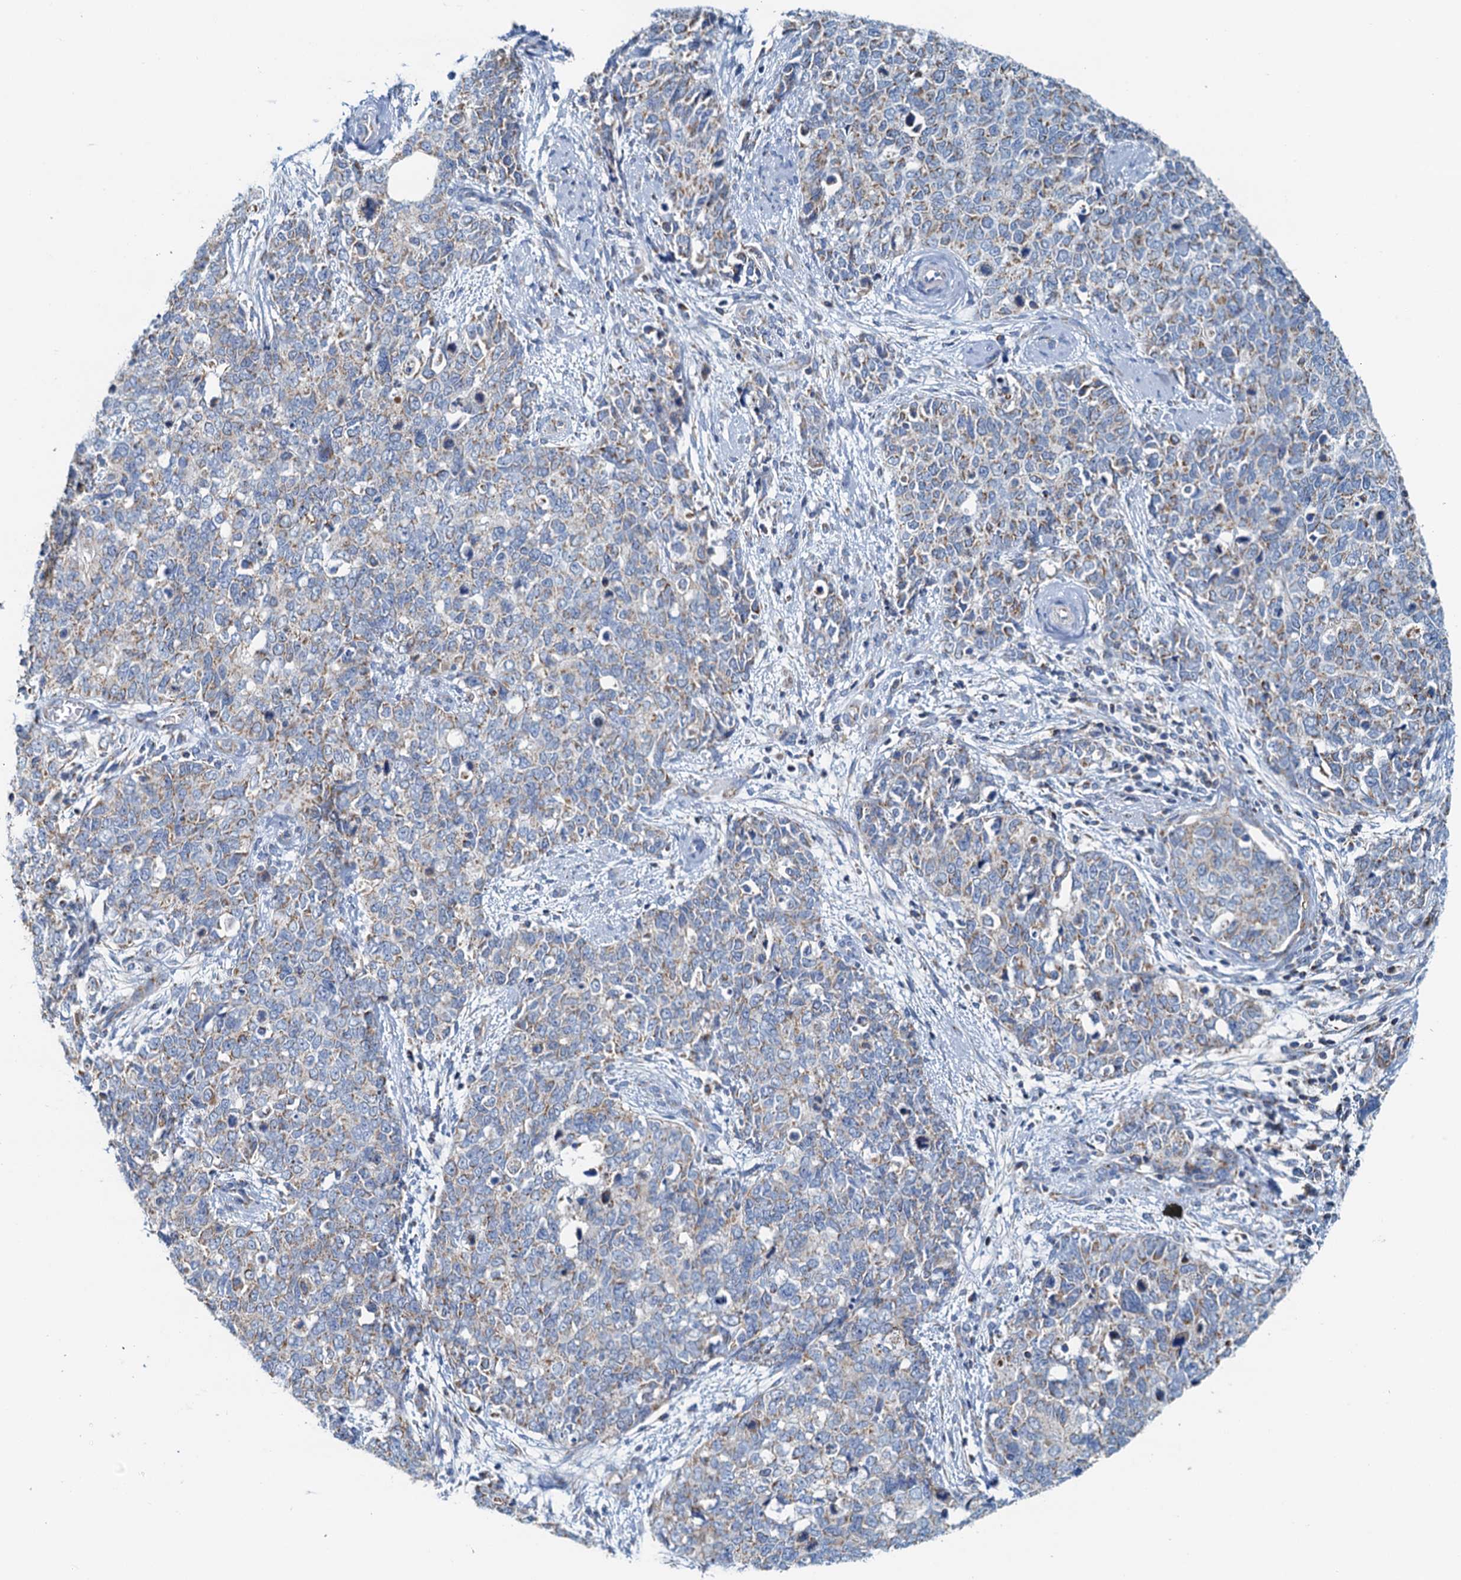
{"staining": {"intensity": "weak", "quantity": "25%-75%", "location": "cytoplasmic/membranous"}, "tissue": "cervical cancer", "cell_type": "Tumor cells", "image_type": "cancer", "snomed": [{"axis": "morphology", "description": "Squamous cell carcinoma, NOS"}, {"axis": "topography", "description": "Cervix"}], "caption": "This micrograph exhibits IHC staining of human squamous cell carcinoma (cervical), with low weak cytoplasmic/membranous positivity in about 25%-75% of tumor cells.", "gene": "POC1A", "patient": {"sex": "female", "age": 63}}